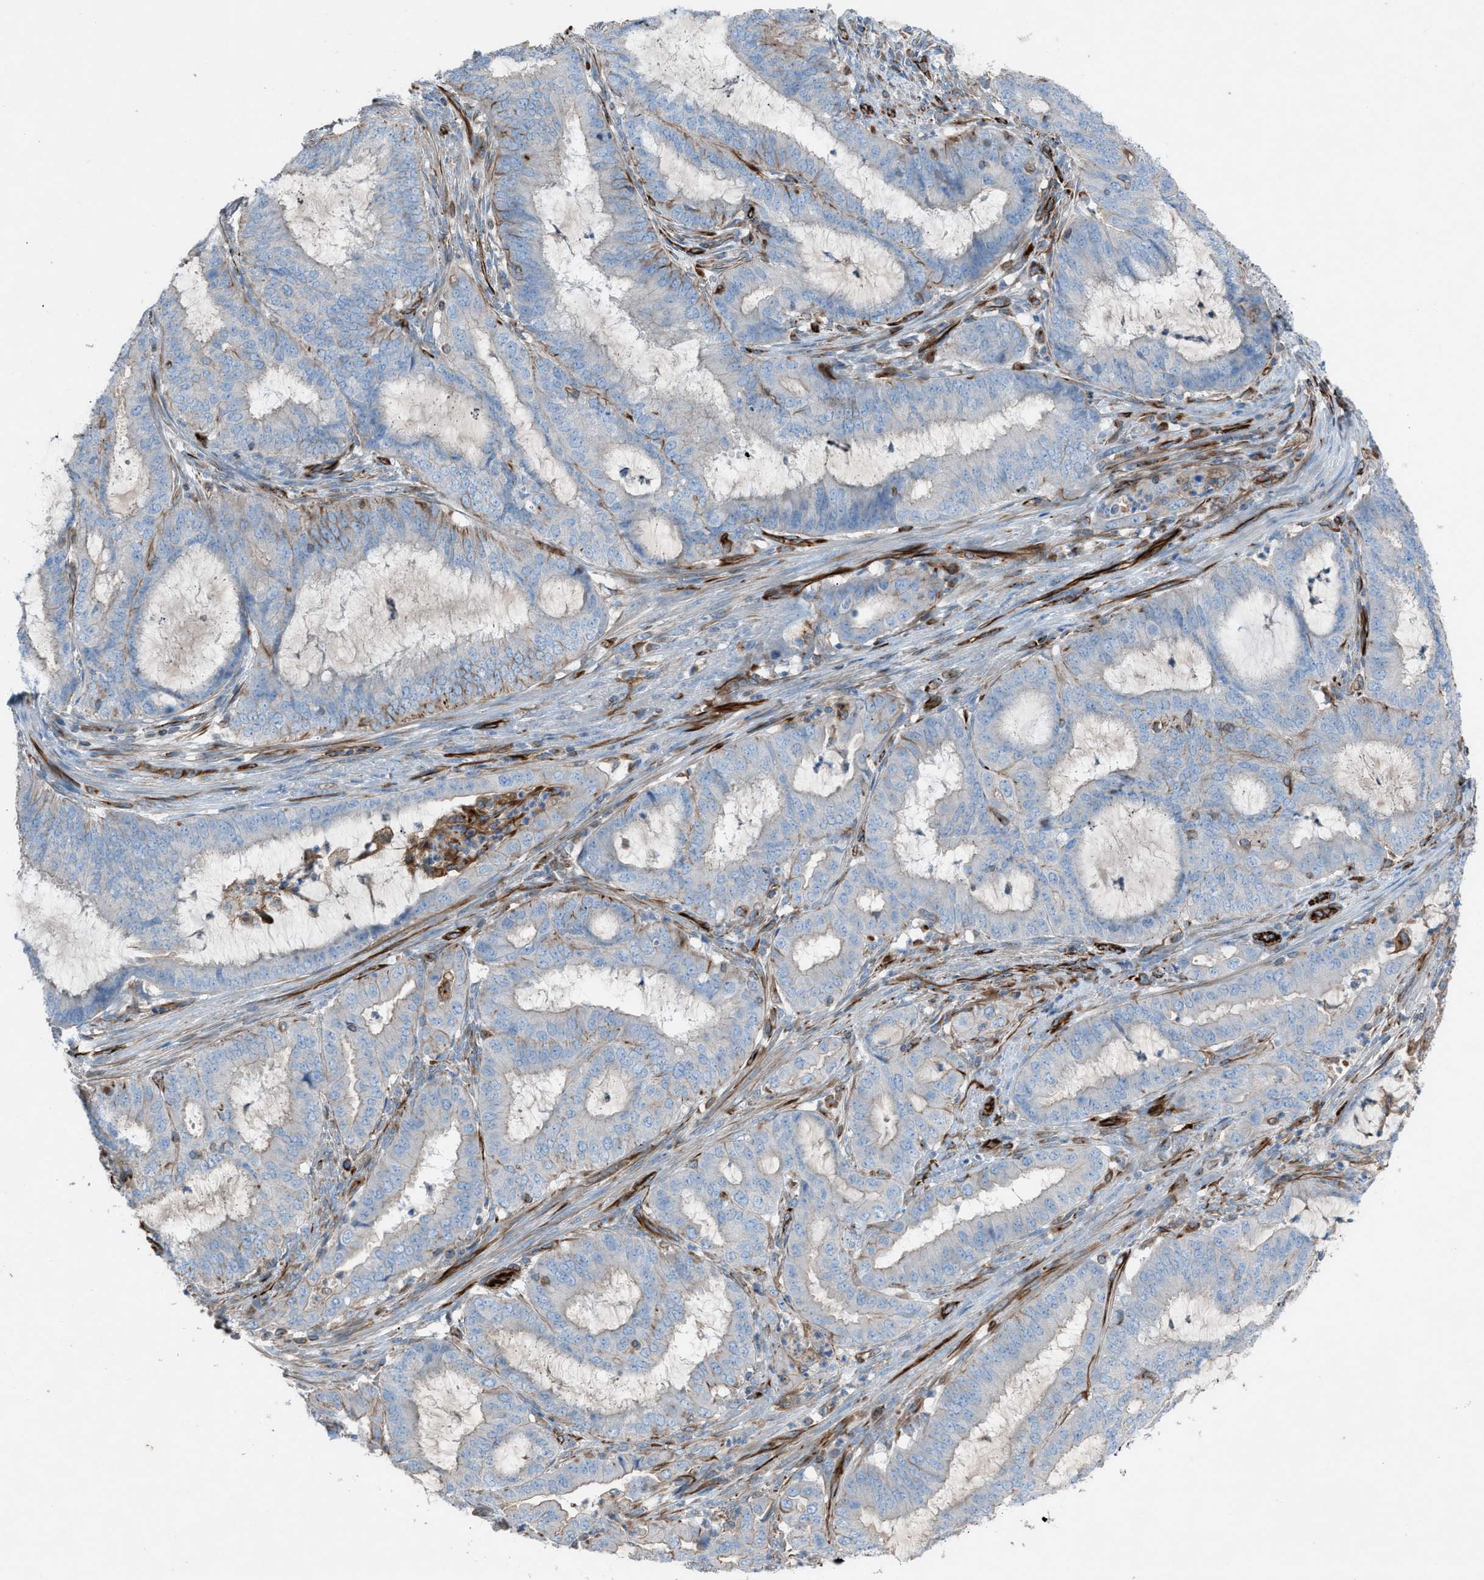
{"staining": {"intensity": "negative", "quantity": "none", "location": "none"}, "tissue": "endometrial cancer", "cell_type": "Tumor cells", "image_type": "cancer", "snomed": [{"axis": "morphology", "description": "Adenocarcinoma, NOS"}, {"axis": "topography", "description": "Endometrium"}], "caption": "Tumor cells show no significant expression in endometrial cancer (adenocarcinoma).", "gene": "CABP7", "patient": {"sex": "female", "age": 70}}